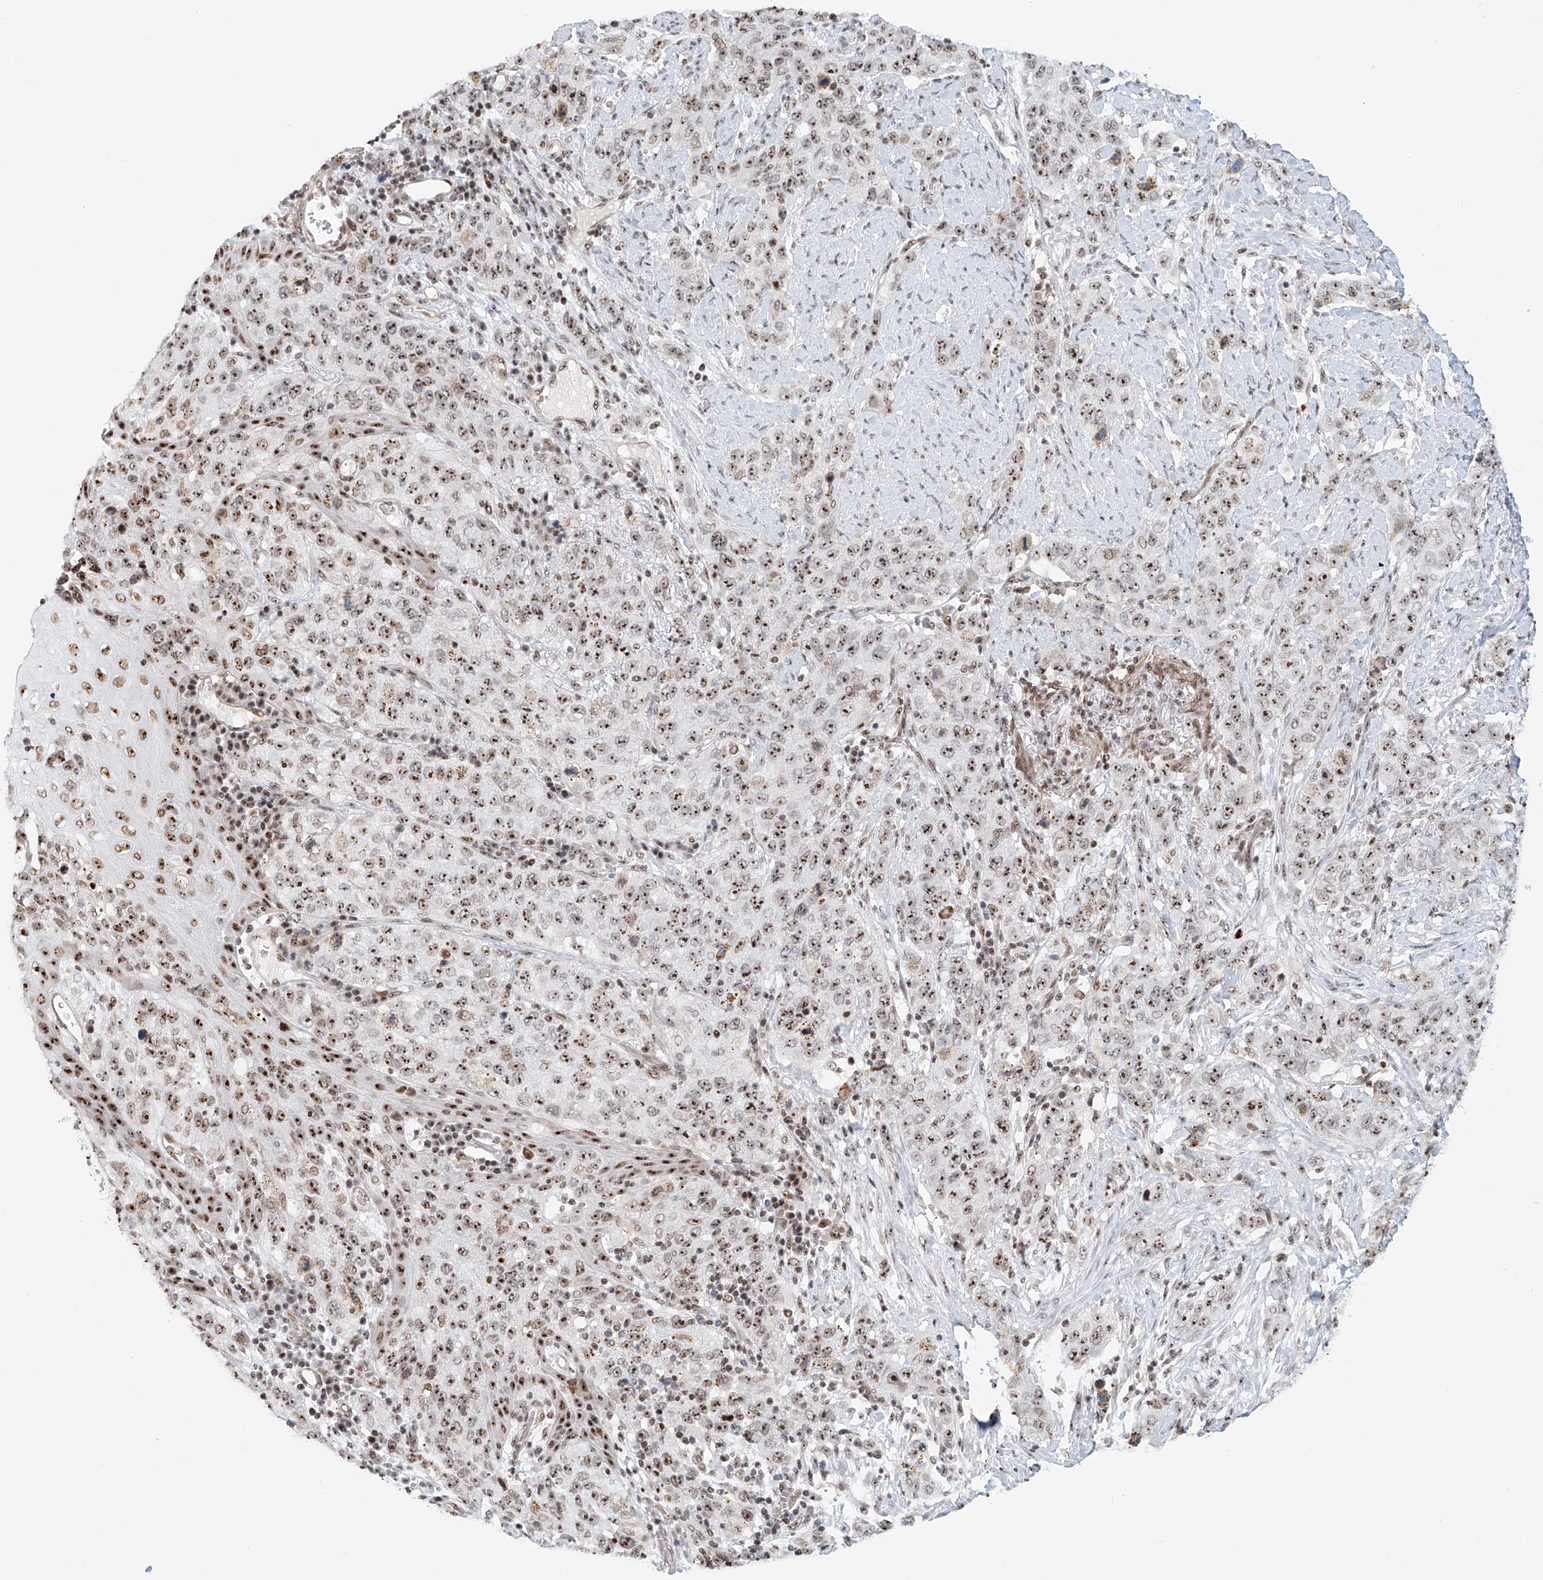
{"staining": {"intensity": "moderate", "quantity": ">75%", "location": "nuclear"}, "tissue": "stomach cancer", "cell_type": "Tumor cells", "image_type": "cancer", "snomed": [{"axis": "morphology", "description": "Adenocarcinoma, NOS"}, {"axis": "topography", "description": "Stomach"}], "caption": "This image demonstrates immunohistochemistry staining of human stomach cancer, with medium moderate nuclear expression in approximately >75% of tumor cells.", "gene": "PRUNE2", "patient": {"sex": "male", "age": 48}}